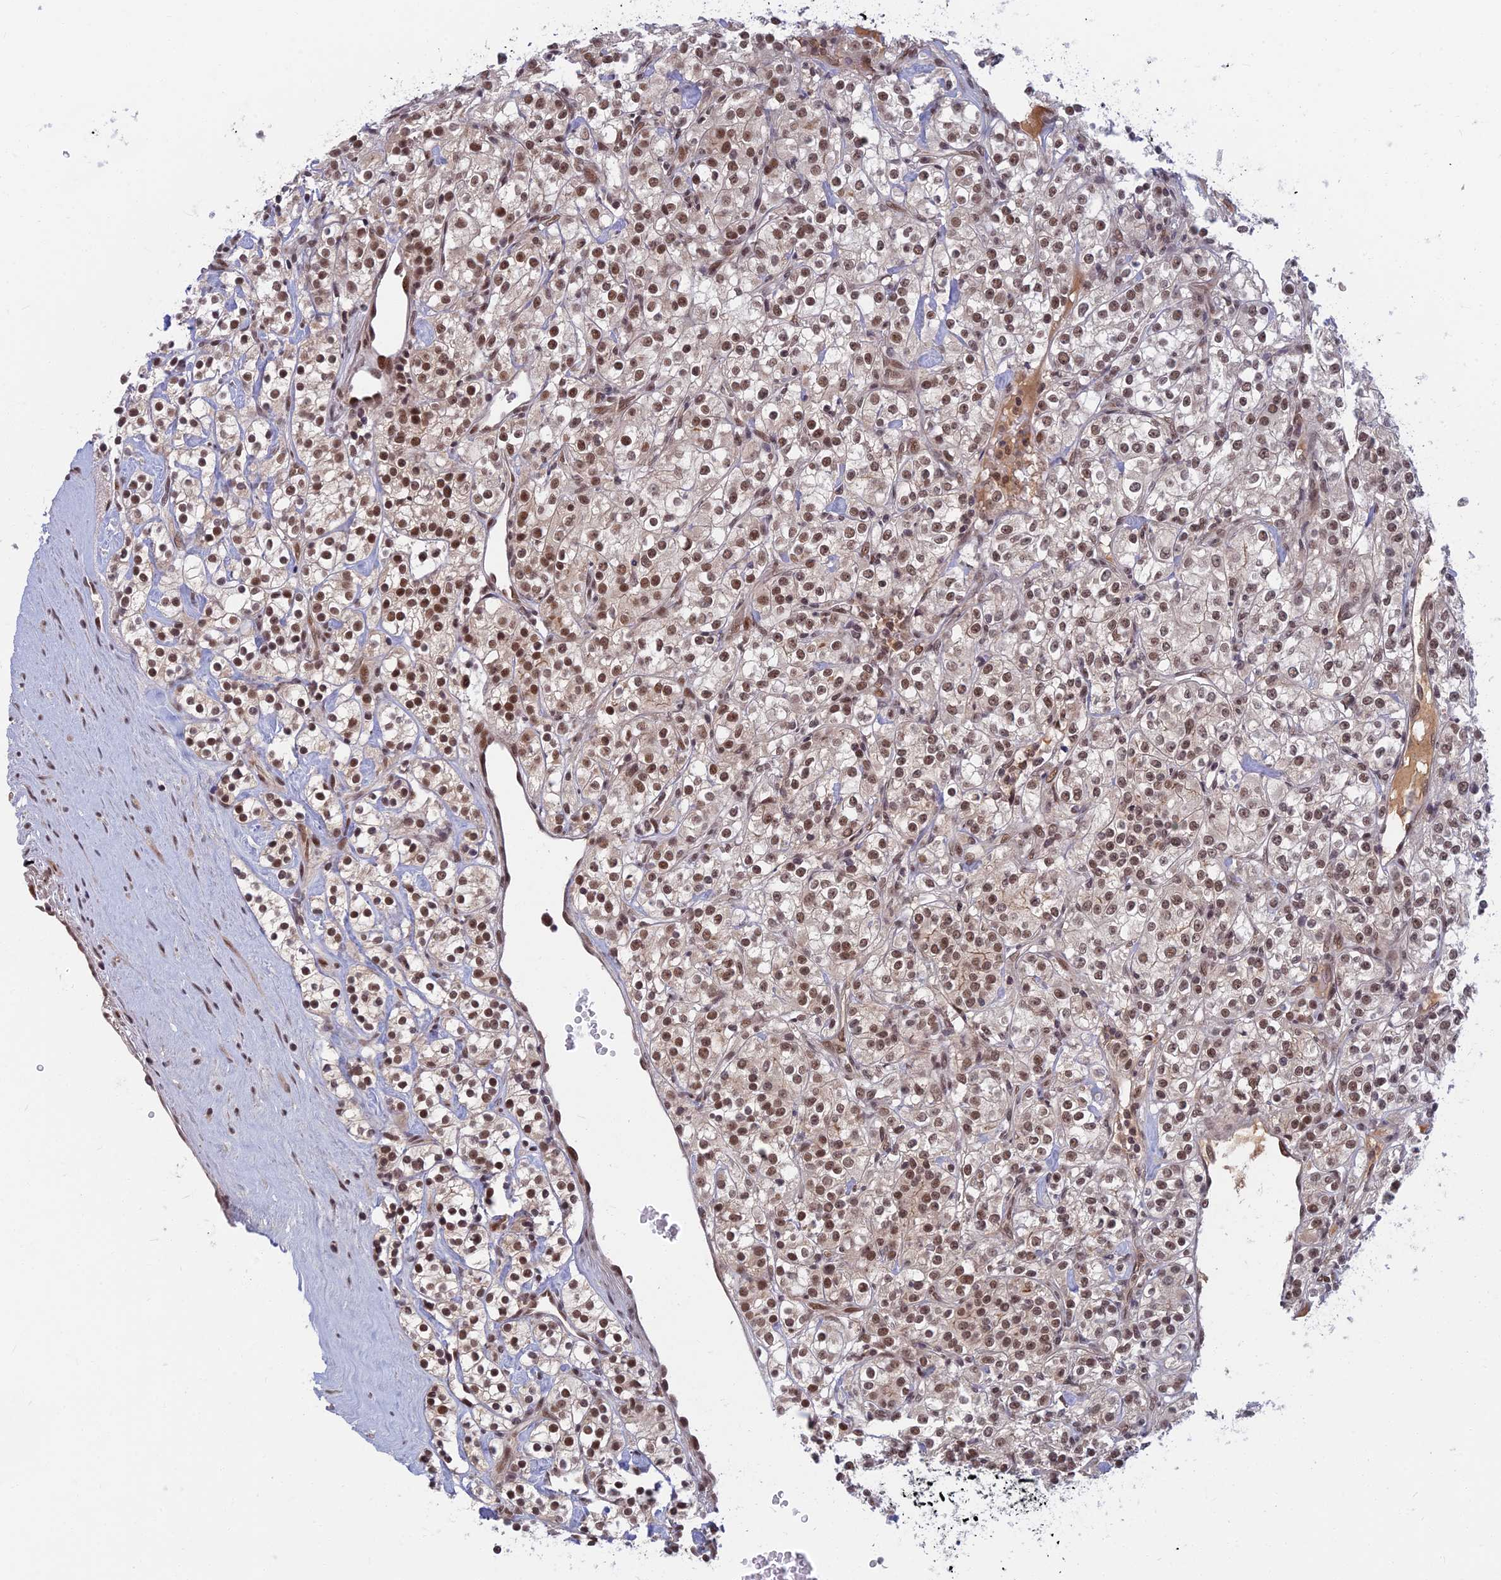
{"staining": {"intensity": "moderate", "quantity": ">75%", "location": "nuclear"}, "tissue": "renal cancer", "cell_type": "Tumor cells", "image_type": "cancer", "snomed": [{"axis": "morphology", "description": "Adenocarcinoma, NOS"}, {"axis": "topography", "description": "Kidney"}], "caption": "Immunohistochemistry (IHC) (DAB) staining of renal adenocarcinoma reveals moderate nuclear protein expression in about >75% of tumor cells.", "gene": "TCEA2", "patient": {"sex": "male", "age": 77}}